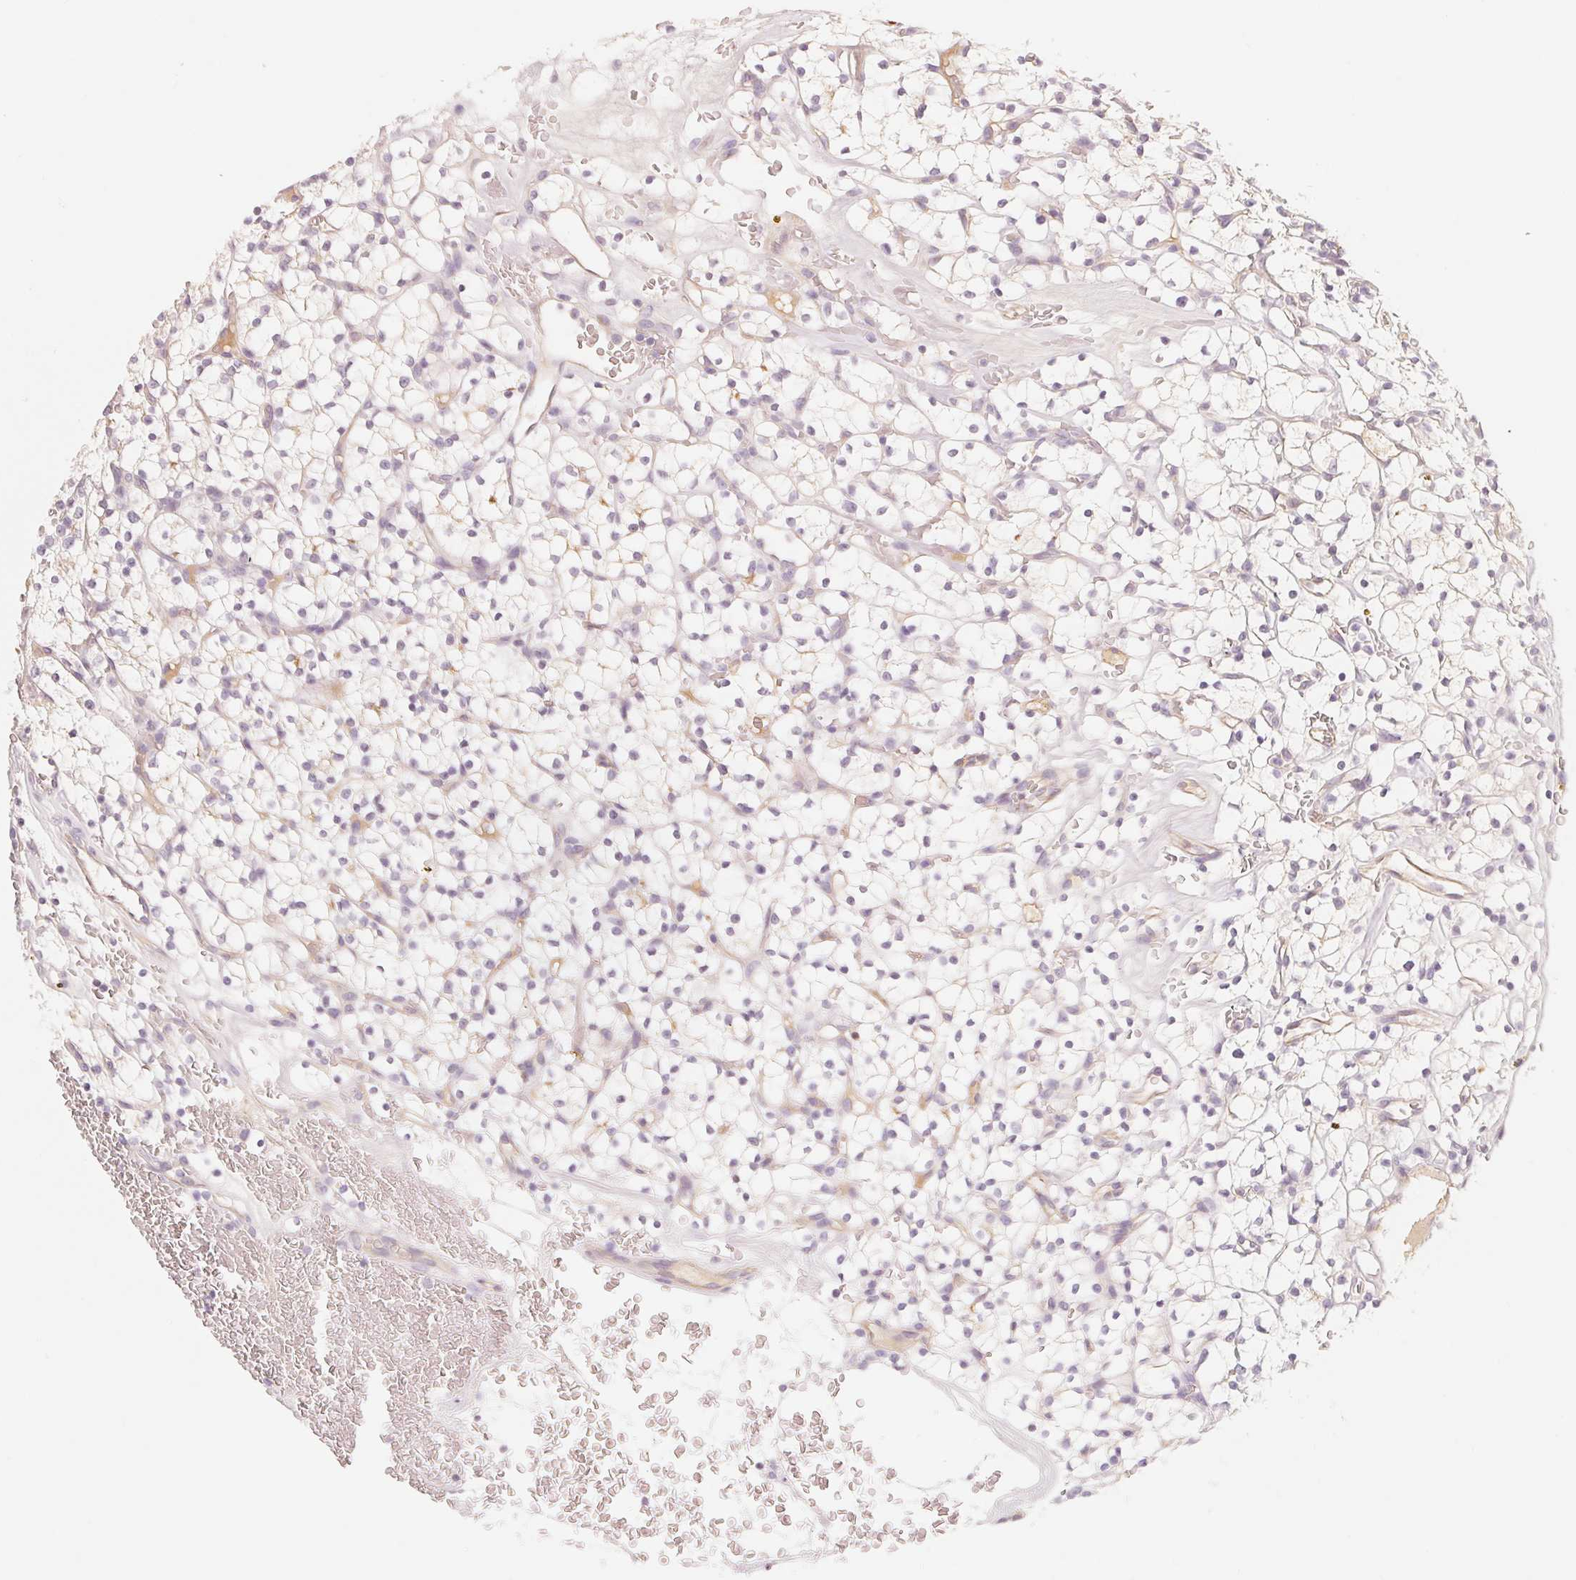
{"staining": {"intensity": "negative", "quantity": "none", "location": "none"}, "tissue": "renal cancer", "cell_type": "Tumor cells", "image_type": "cancer", "snomed": [{"axis": "morphology", "description": "Adenocarcinoma, NOS"}, {"axis": "topography", "description": "Kidney"}], "caption": "There is no significant staining in tumor cells of renal cancer (adenocarcinoma).", "gene": "CFHR2", "patient": {"sex": "female", "age": 64}}